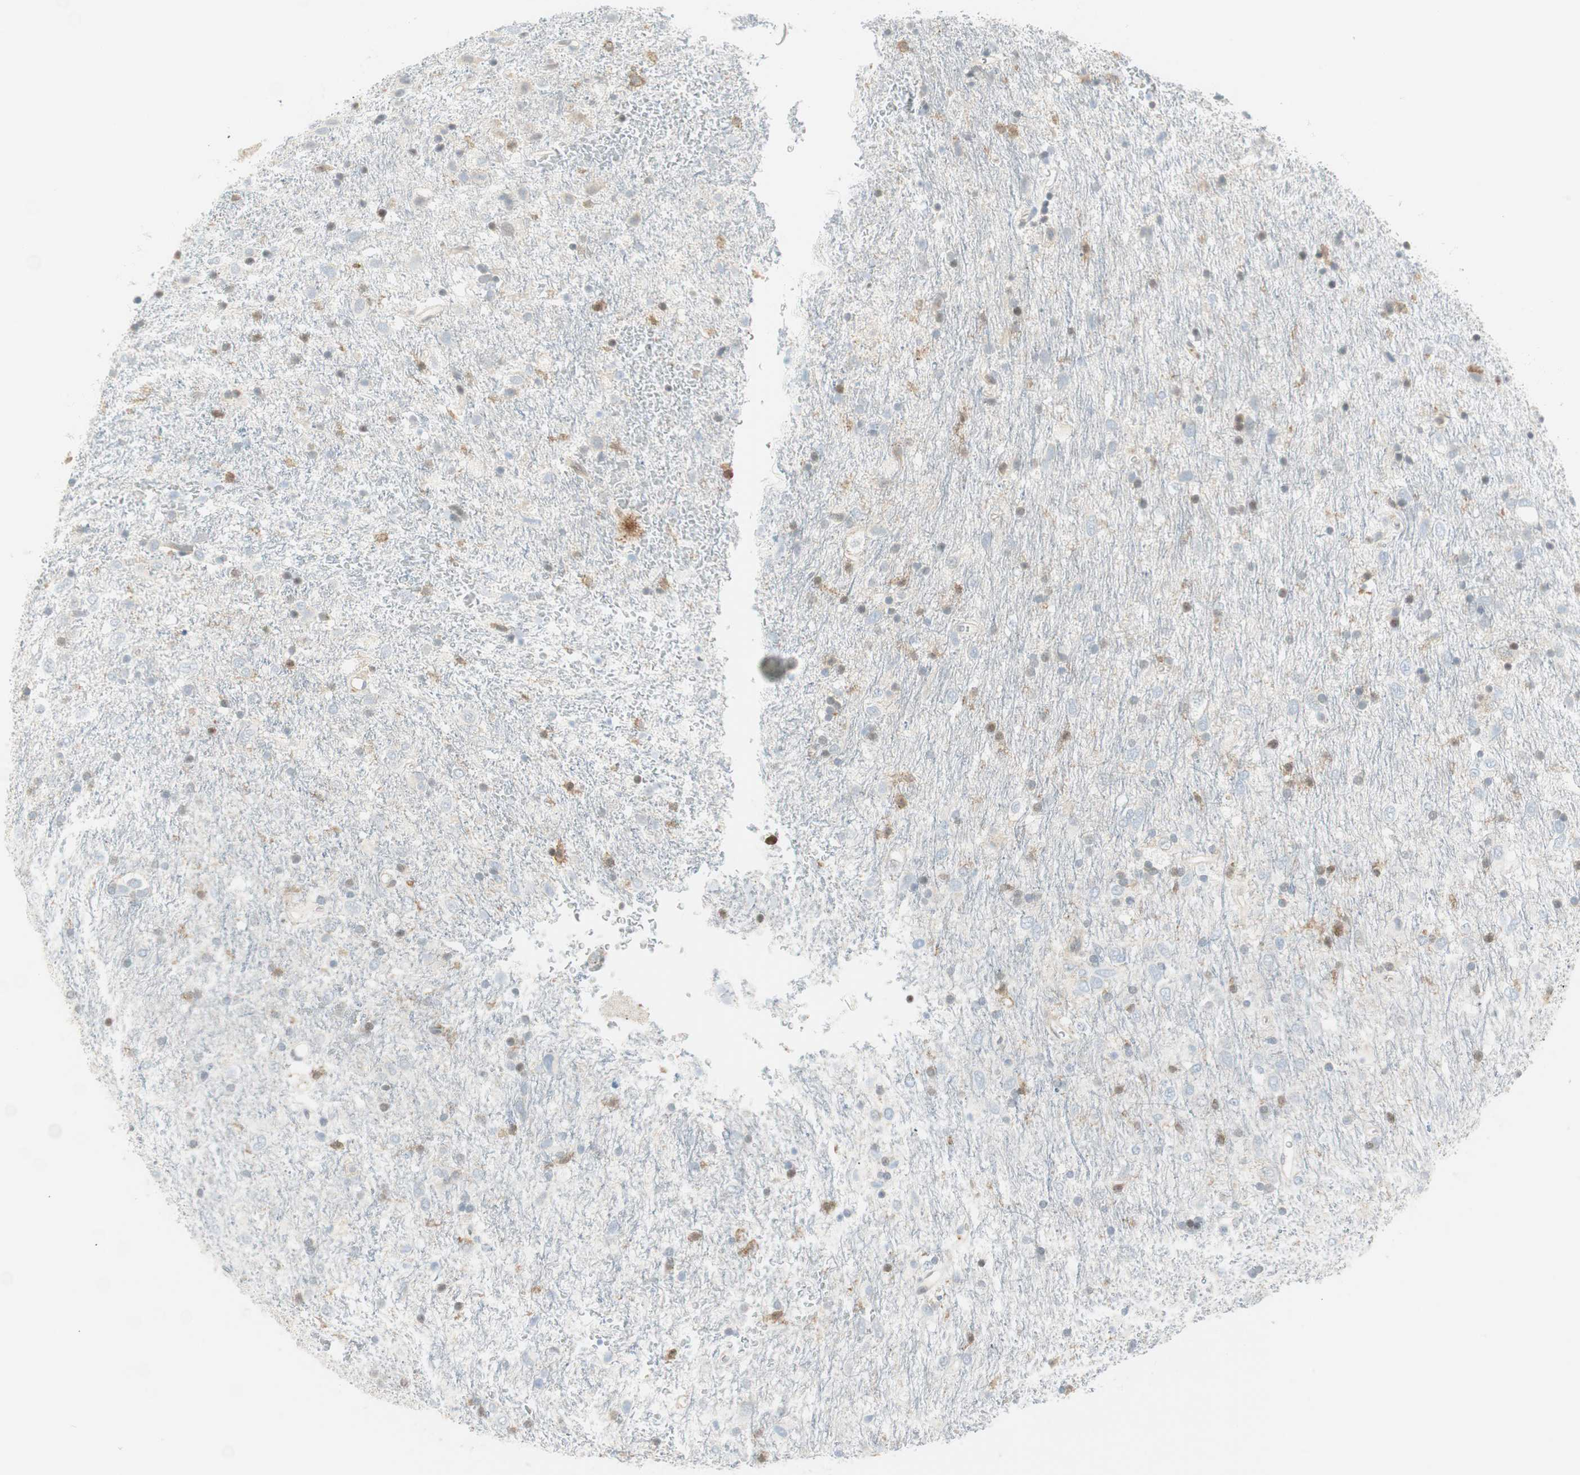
{"staining": {"intensity": "weak", "quantity": "25%-75%", "location": "cytoplasmic/membranous,nuclear"}, "tissue": "glioma", "cell_type": "Tumor cells", "image_type": "cancer", "snomed": [{"axis": "morphology", "description": "Glioma, malignant, Low grade"}, {"axis": "topography", "description": "Brain"}], "caption": "A low amount of weak cytoplasmic/membranous and nuclear staining is seen in approximately 25%-75% of tumor cells in glioma tissue. The staining is performed using DAB brown chromogen to label protein expression. The nuclei are counter-stained blue using hematoxylin.", "gene": "PPP1CA", "patient": {"sex": "male", "age": 77}}